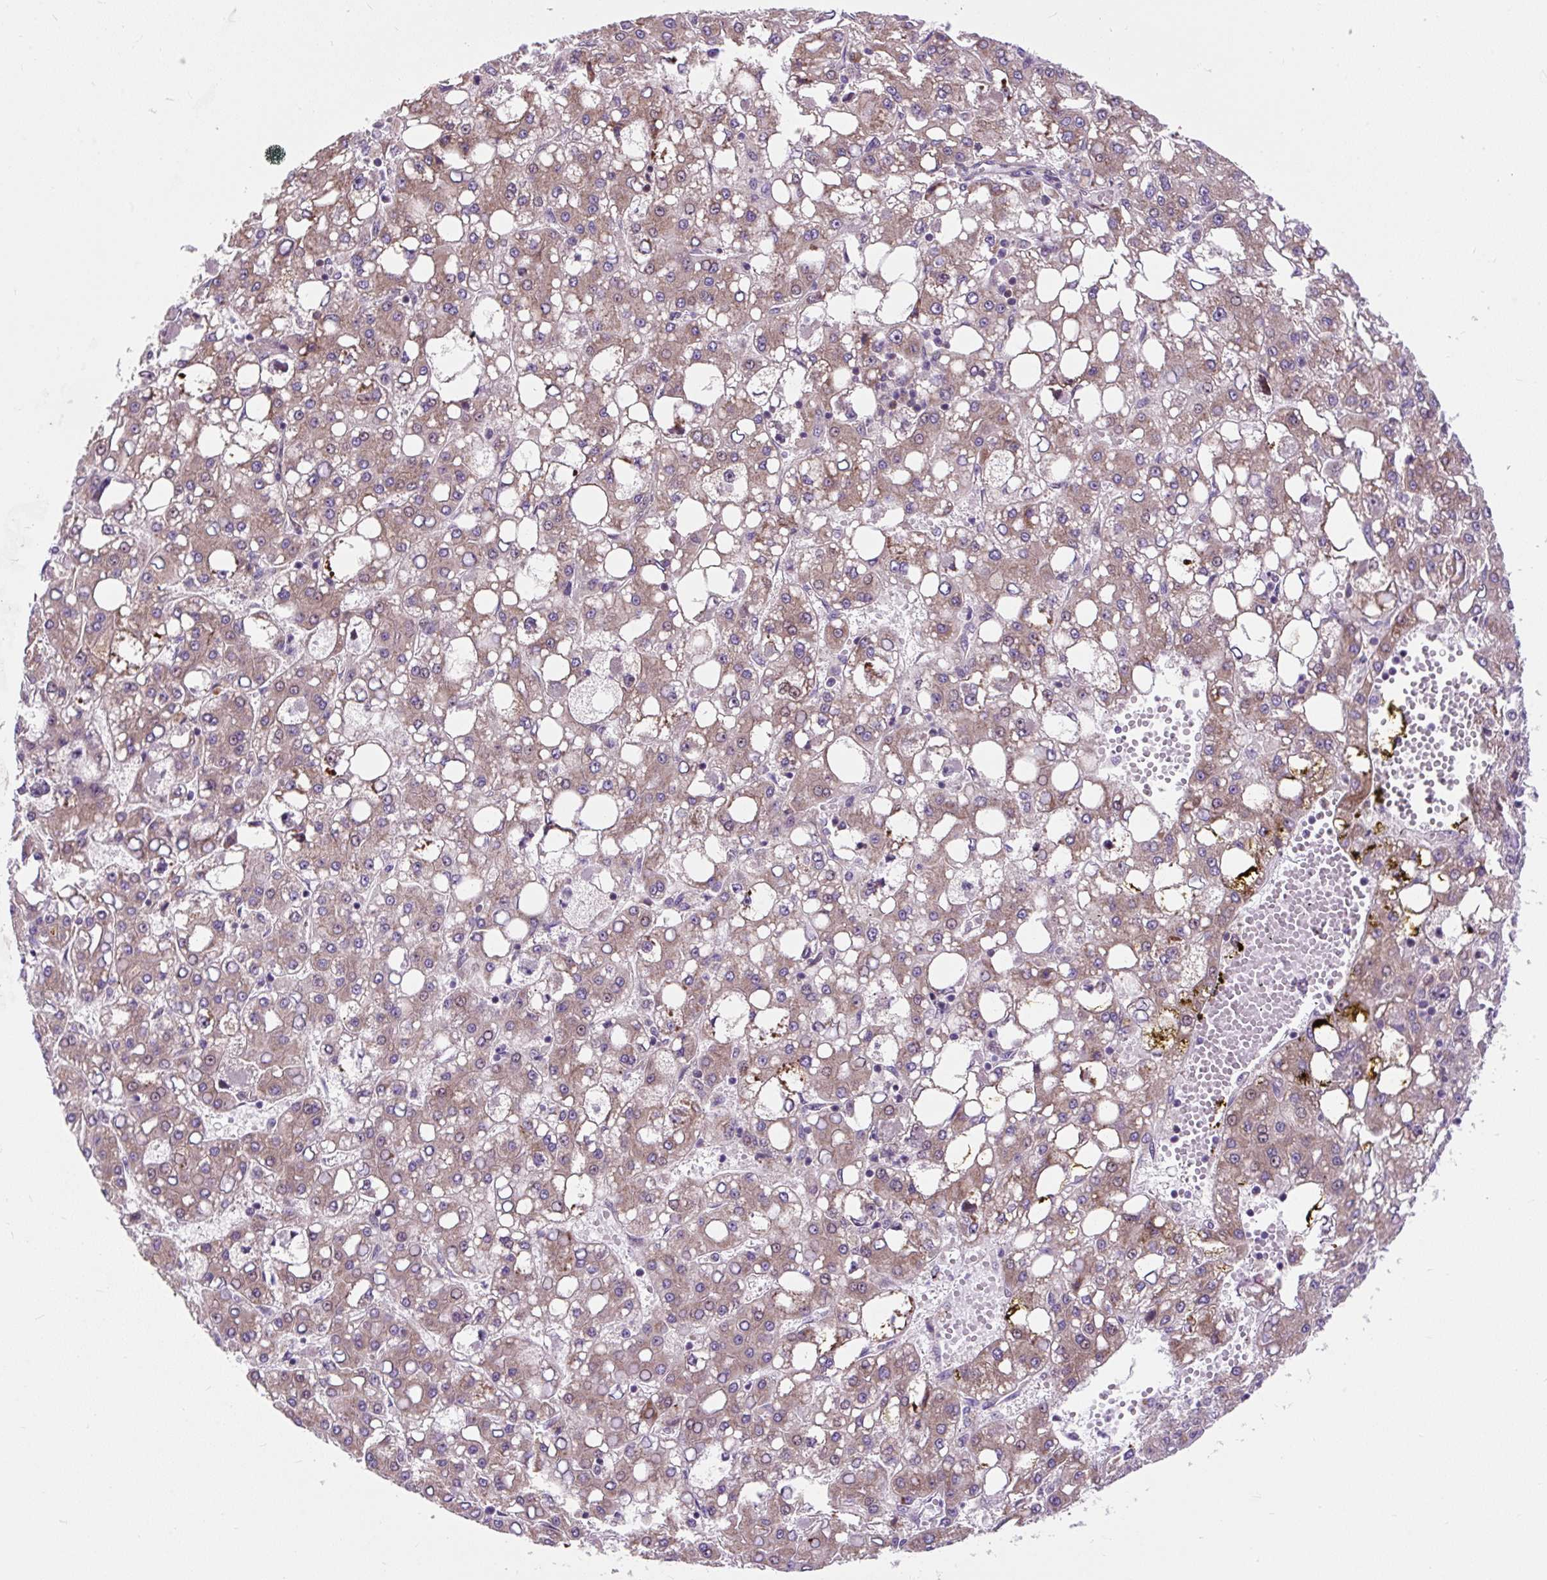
{"staining": {"intensity": "weak", "quantity": ">75%", "location": "cytoplasmic/membranous"}, "tissue": "liver cancer", "cell_type": "Tumor cells", "image_type": "cancer", "snomed": [{"axis": "morphology", "description": "Carcinoma, Hepatocellular, NOS"}, {"axis": "topography", "description": "Liver"}], "caption": "IHC (DAB (3,3'-diaminobenzidine)) staining of human liver hepatocellular carcinoma exhibits weak cytoplasmic/membranous protein positivity in about >75% of tumor cells.", "gene": "CISD3", "patient": {"sex": "male", "age": 65}}